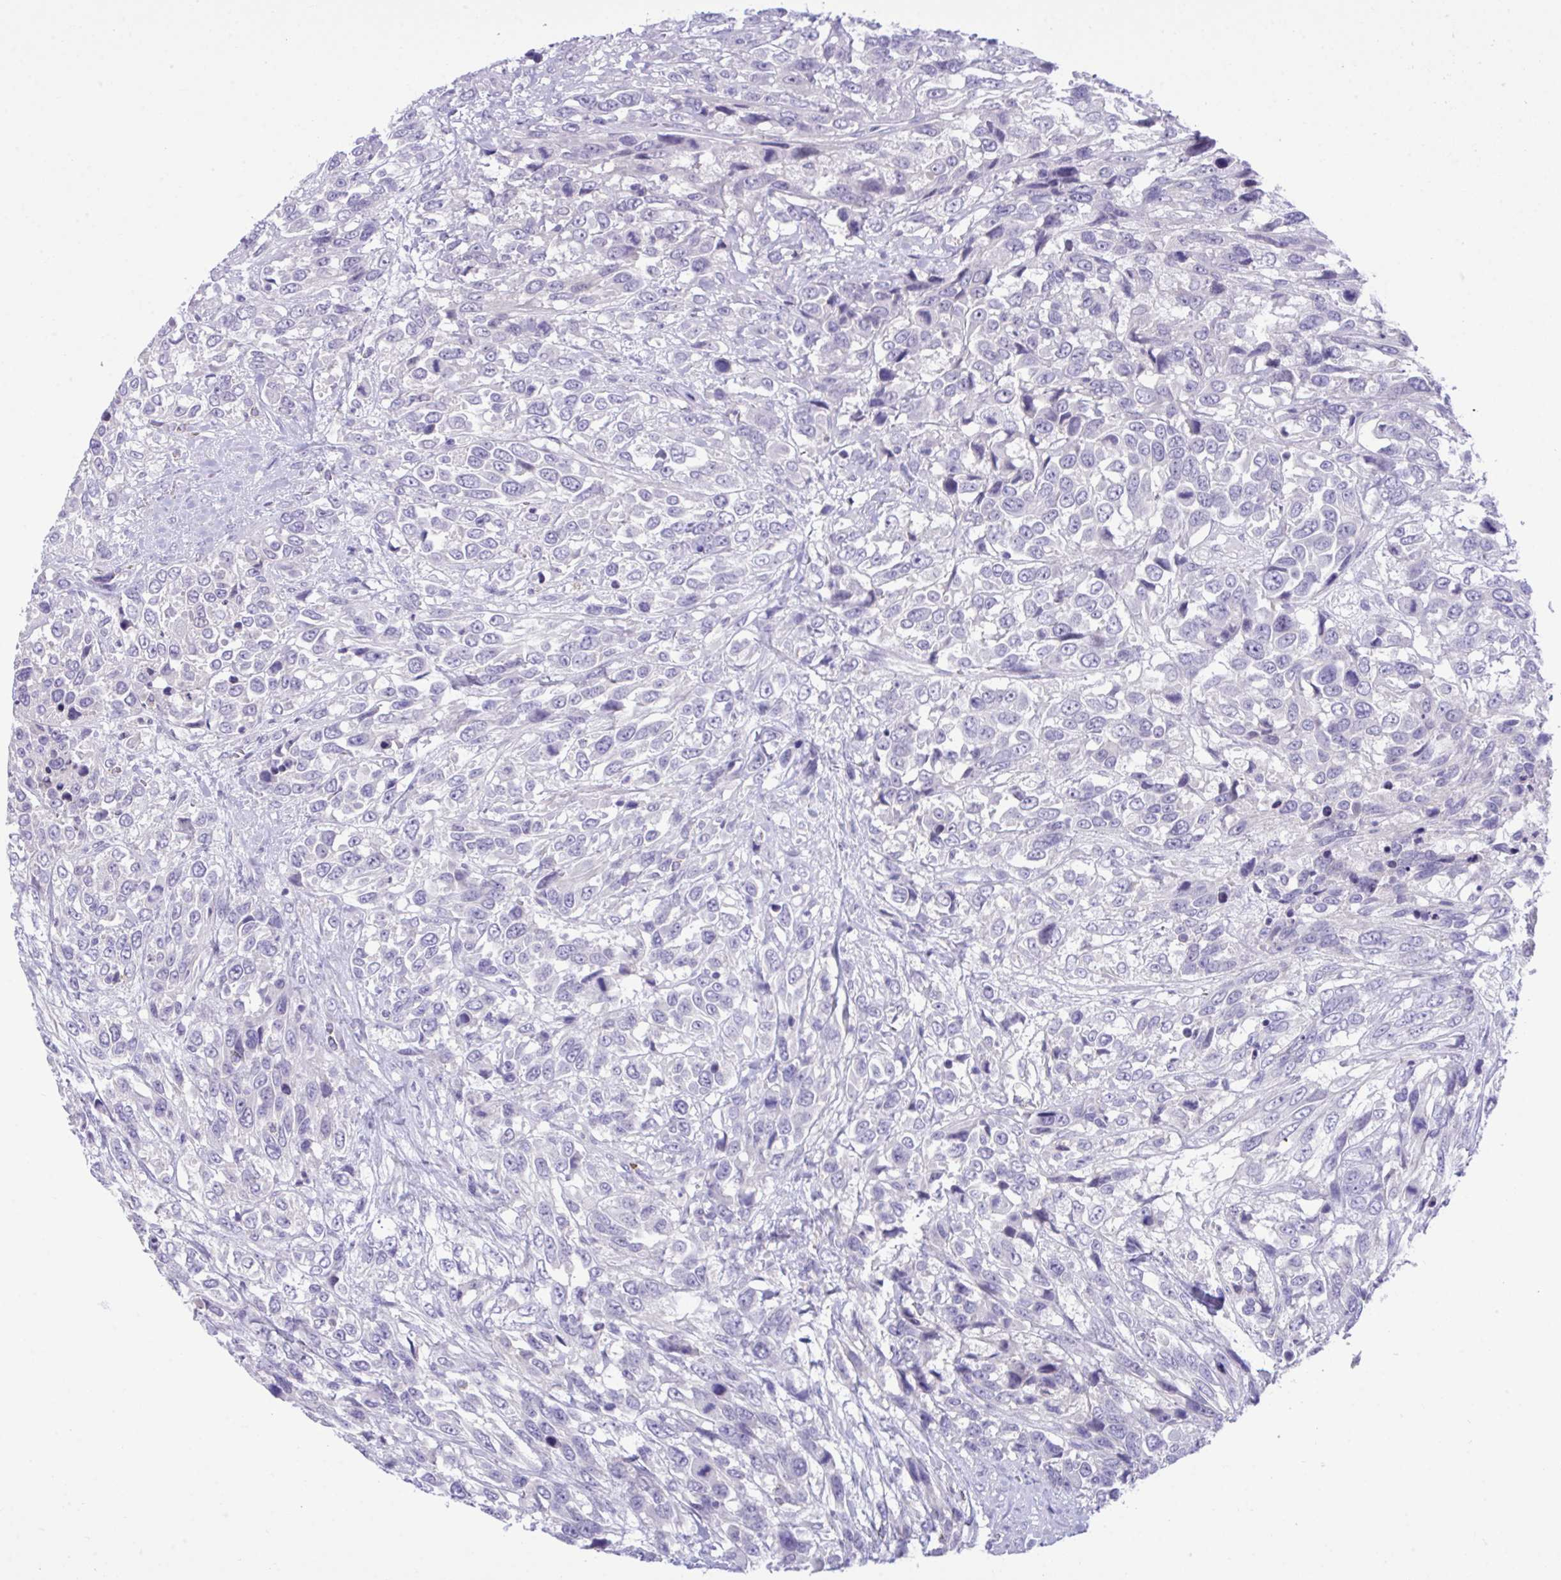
{"staining": {"intensity": "negative", "quantity": "none", "location": "none"}, "tissue": "urothelial cancer", "cell_type": "Tumor cells", "image_type": "cancer", "snomed": [{"axis": "morphology", "description": "Urothelial carcinoma, High grade"}, {"axis": "topography", "description": "Urinary bladder"}], "caption": "This micrograph is of urothelial carcinoma (high-grade) stained with IHC to label a protein in brown with the nuclei are counter-stained blue. There is no staining in tumor cells.", "gene": "PLEKHH1", "patient": {"sex": "female", "age": 70}}